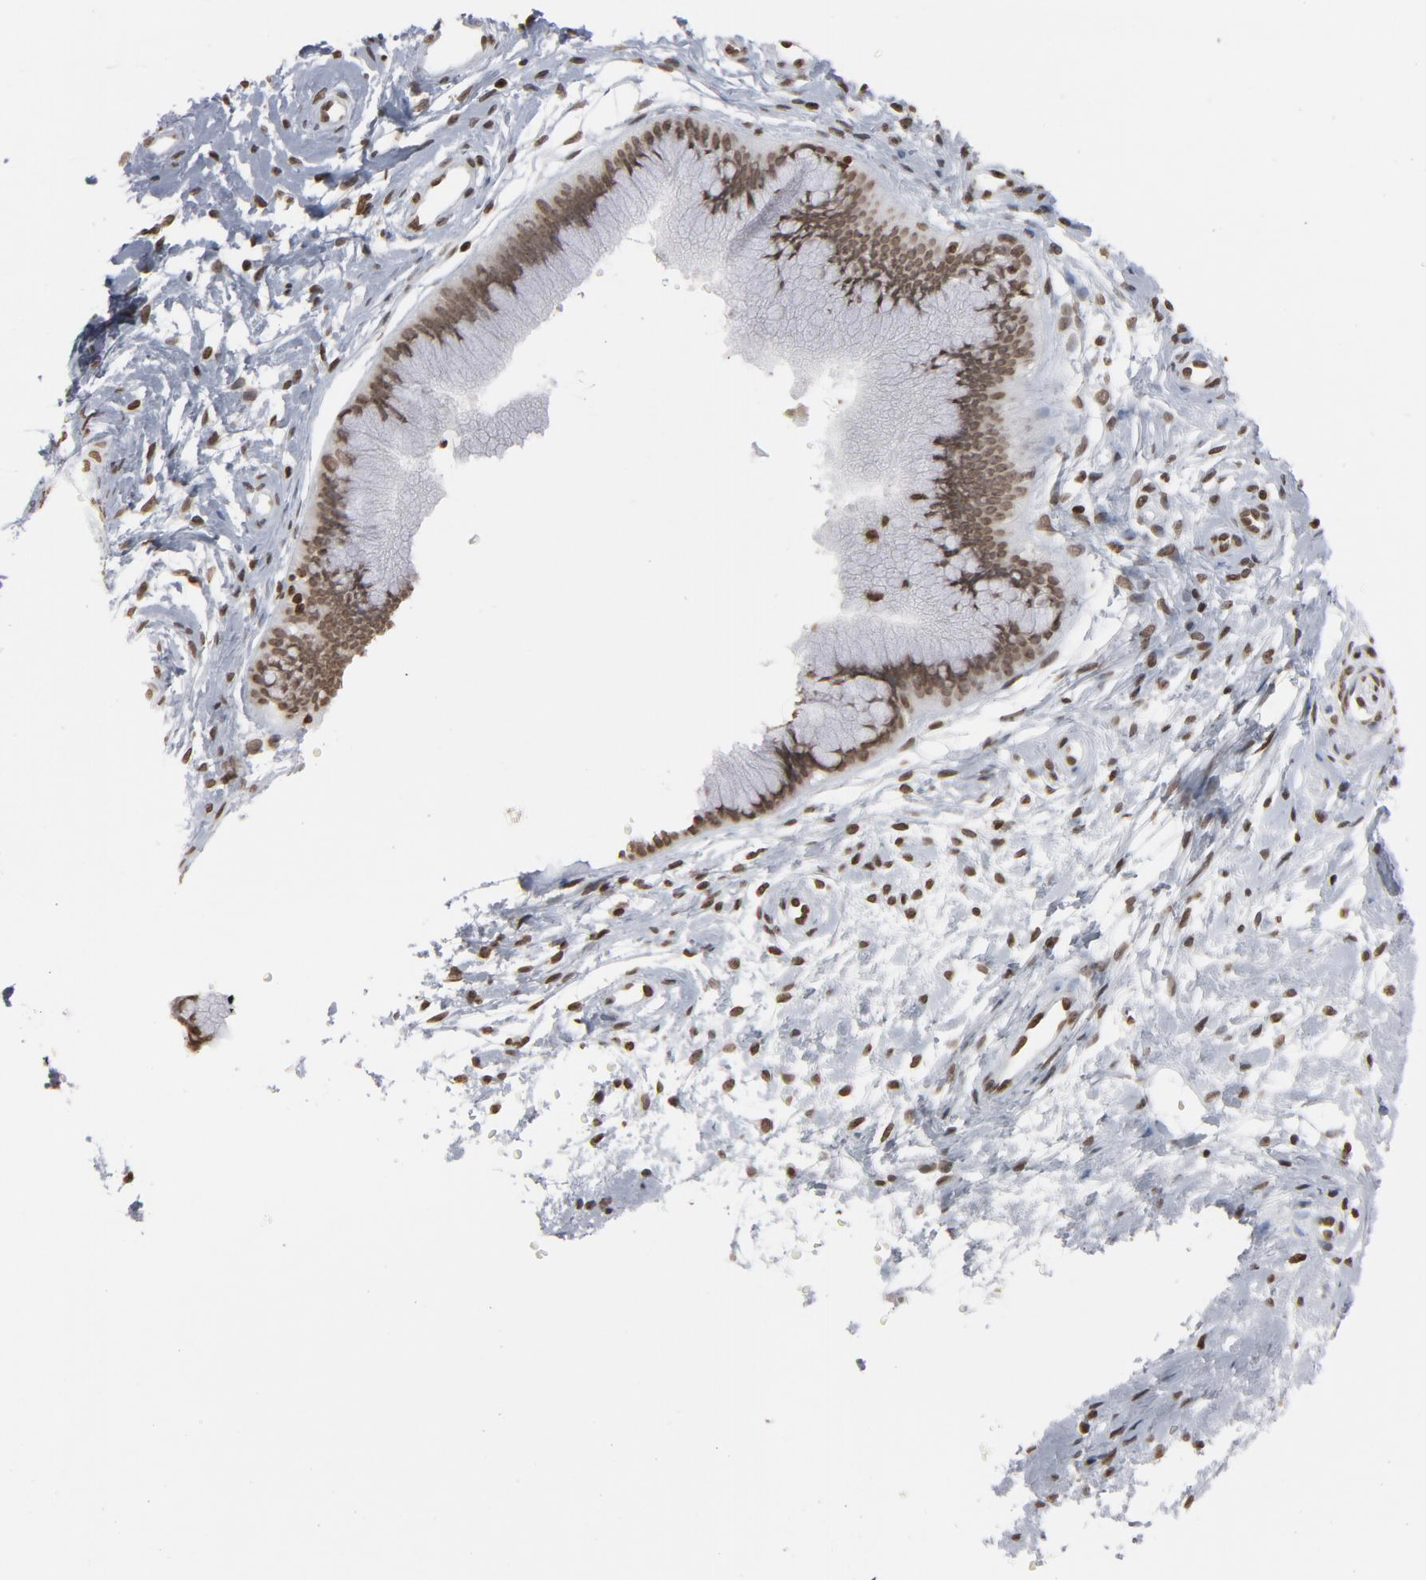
{"staining": {"intensity": "strong", "quantity": ">75%", "location": "nuclear"}, "tissue": "cervix", "cell_type": "Glandular cells", "image_type": "normal", "snomed": [{"axis": "morphology", "description": "Normal tissue, NOS"}, {"axis": "topography", "description": "Cervix"}], "caption": "Immunohistochemistry (DAB (3,3'-diaminobenzidine)) staining of normal human cervix demonstrates strong nuclear protein positivity in about >75% of glandular cells. (DAB IHC with brightfield microscopy, high magnification).", "gene": "H2AC12", "patient": {"sex": "female", "age": 39}}